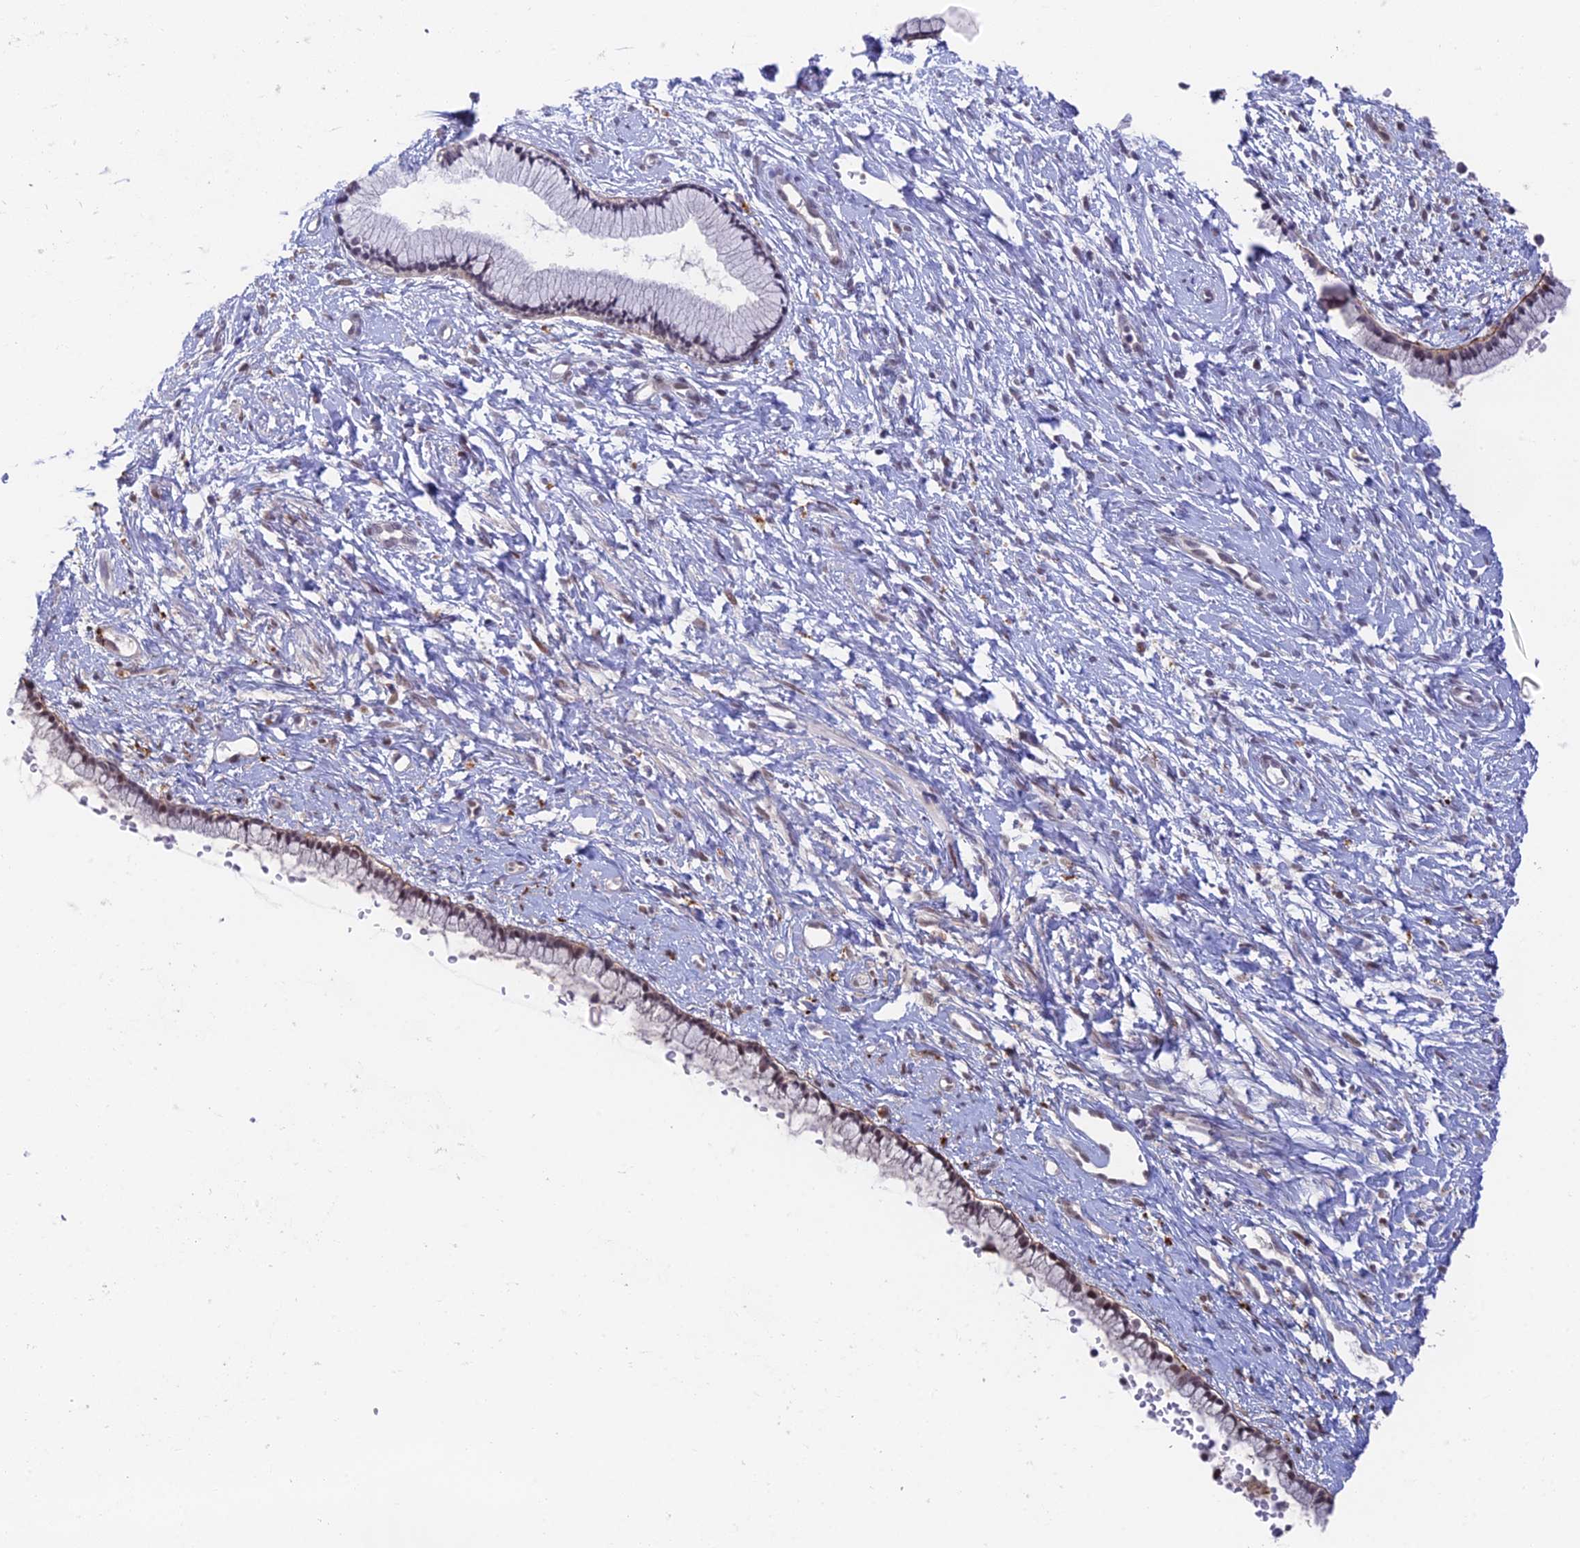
{"staining": {"intensity": "weak", "quantity": "<25%", "location": "nuclear"}, "tissue": "cervix", "cell_type": "Glandular cells", "image_type": "normal", "snomed": [{"axis": "morphology", "description": "Normal tissue, NOS"}, {"axis": "topography", "description": "Cervix"}], "caption": "Glandular cells are negative for protein expression in normal human cervix. (DAB (3,3'-diaminobenzidine) IHC, high magnification).", "gene": "NSMCE1", "patient": {"sex": "female", "age": 57}}